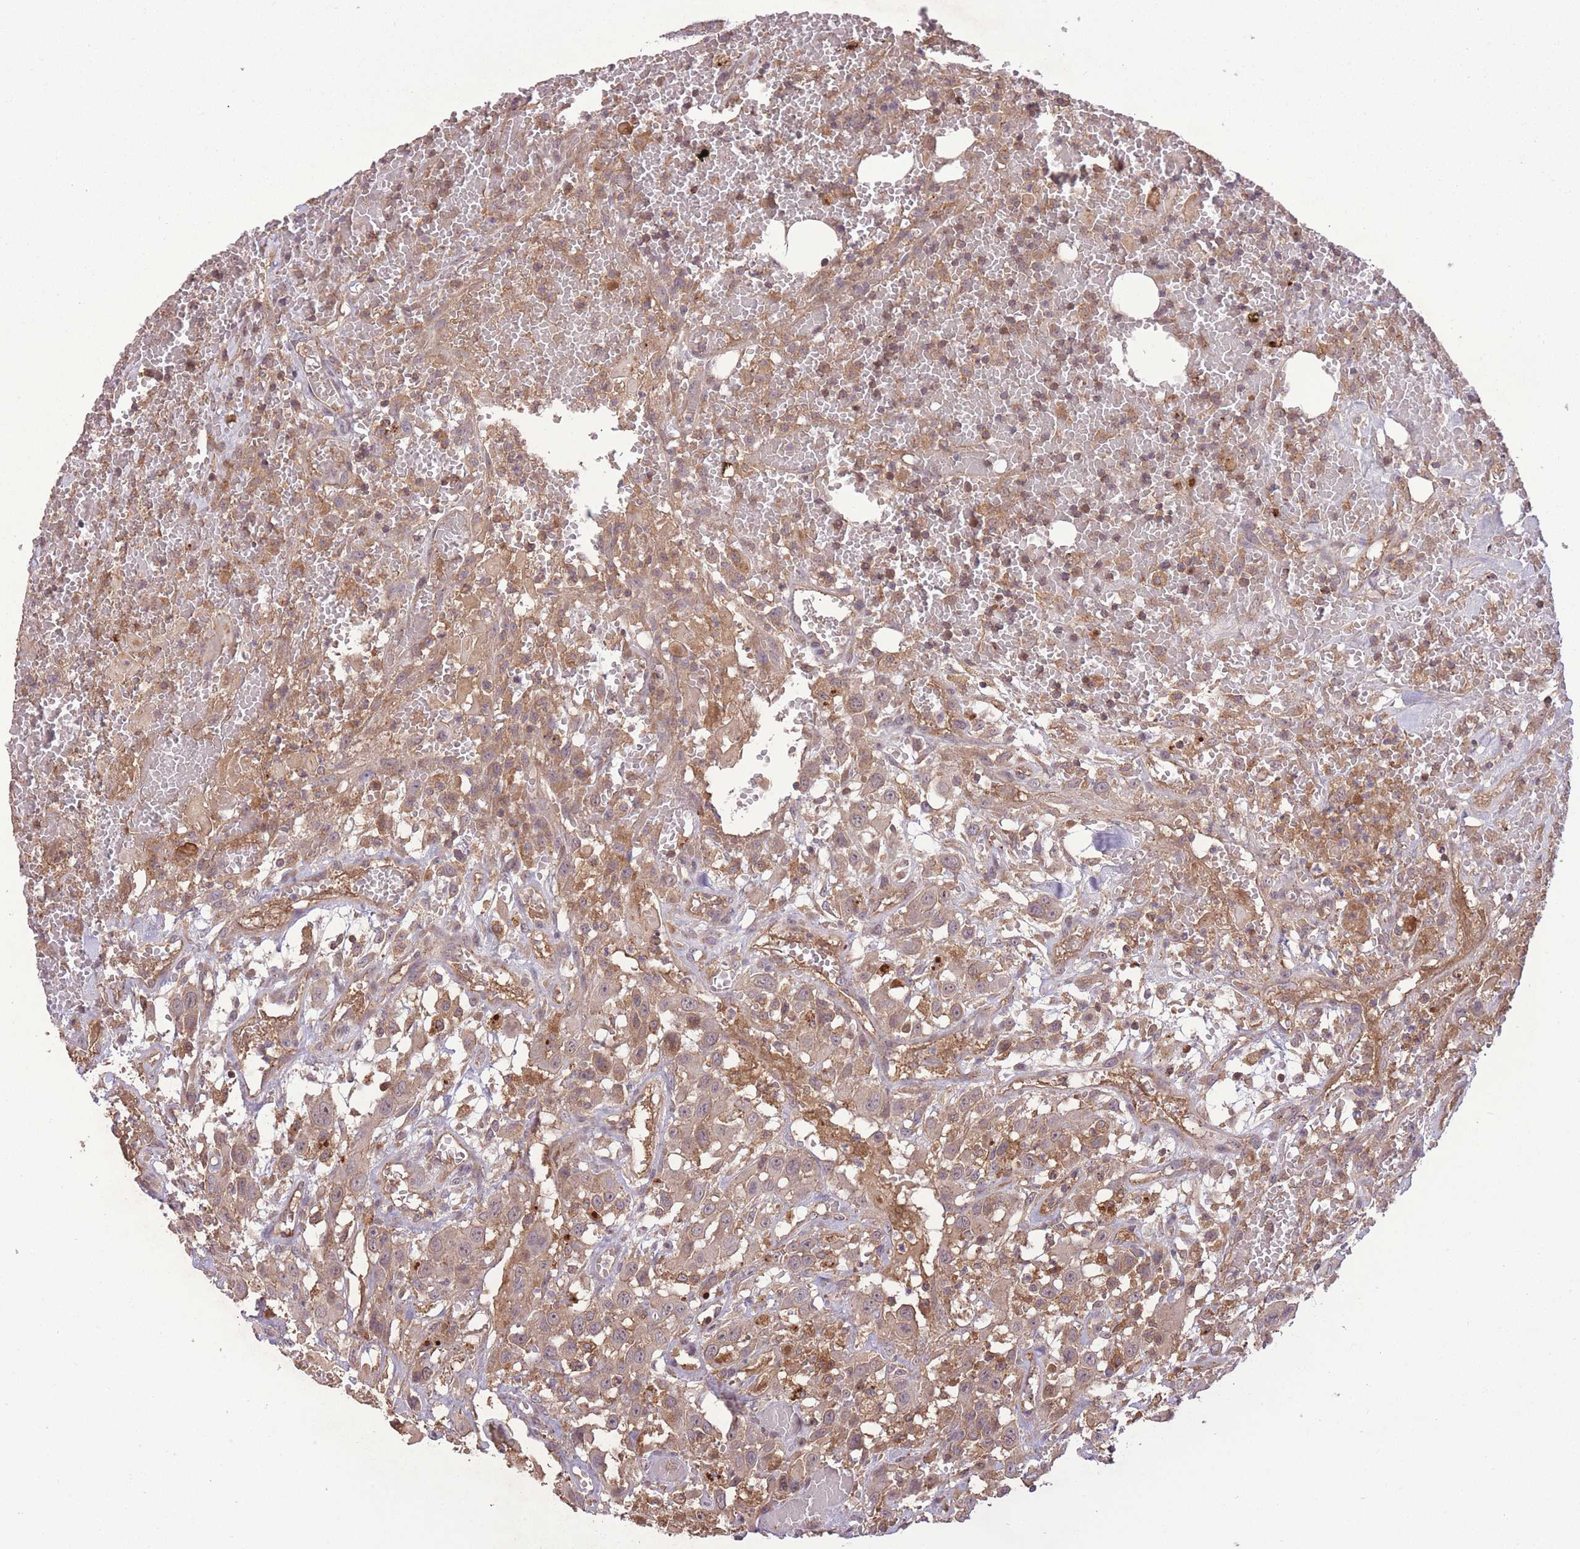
{"staining": {"intensity": "weak", "quantity": "25%-75%", "location": "cytoplasmic/membranous"}, "tissue": "head and neck cancer", "cell_type": "Tumor cells", "image_type": "cancer", "snomed": [{"axis": "morphology", "description": "Squamous cell carcinoma, NOS"}, {"axis": "topography", "description": "Head-Neck"}], "caption": "Head and neck cancer stained with a brown dye demonstrates weak cytoplasmic/membranous positive positivity in about 25%-75% of tumor cells.", "gene": "POLR3F", "patient": {"sex": "male", "age": 81}}